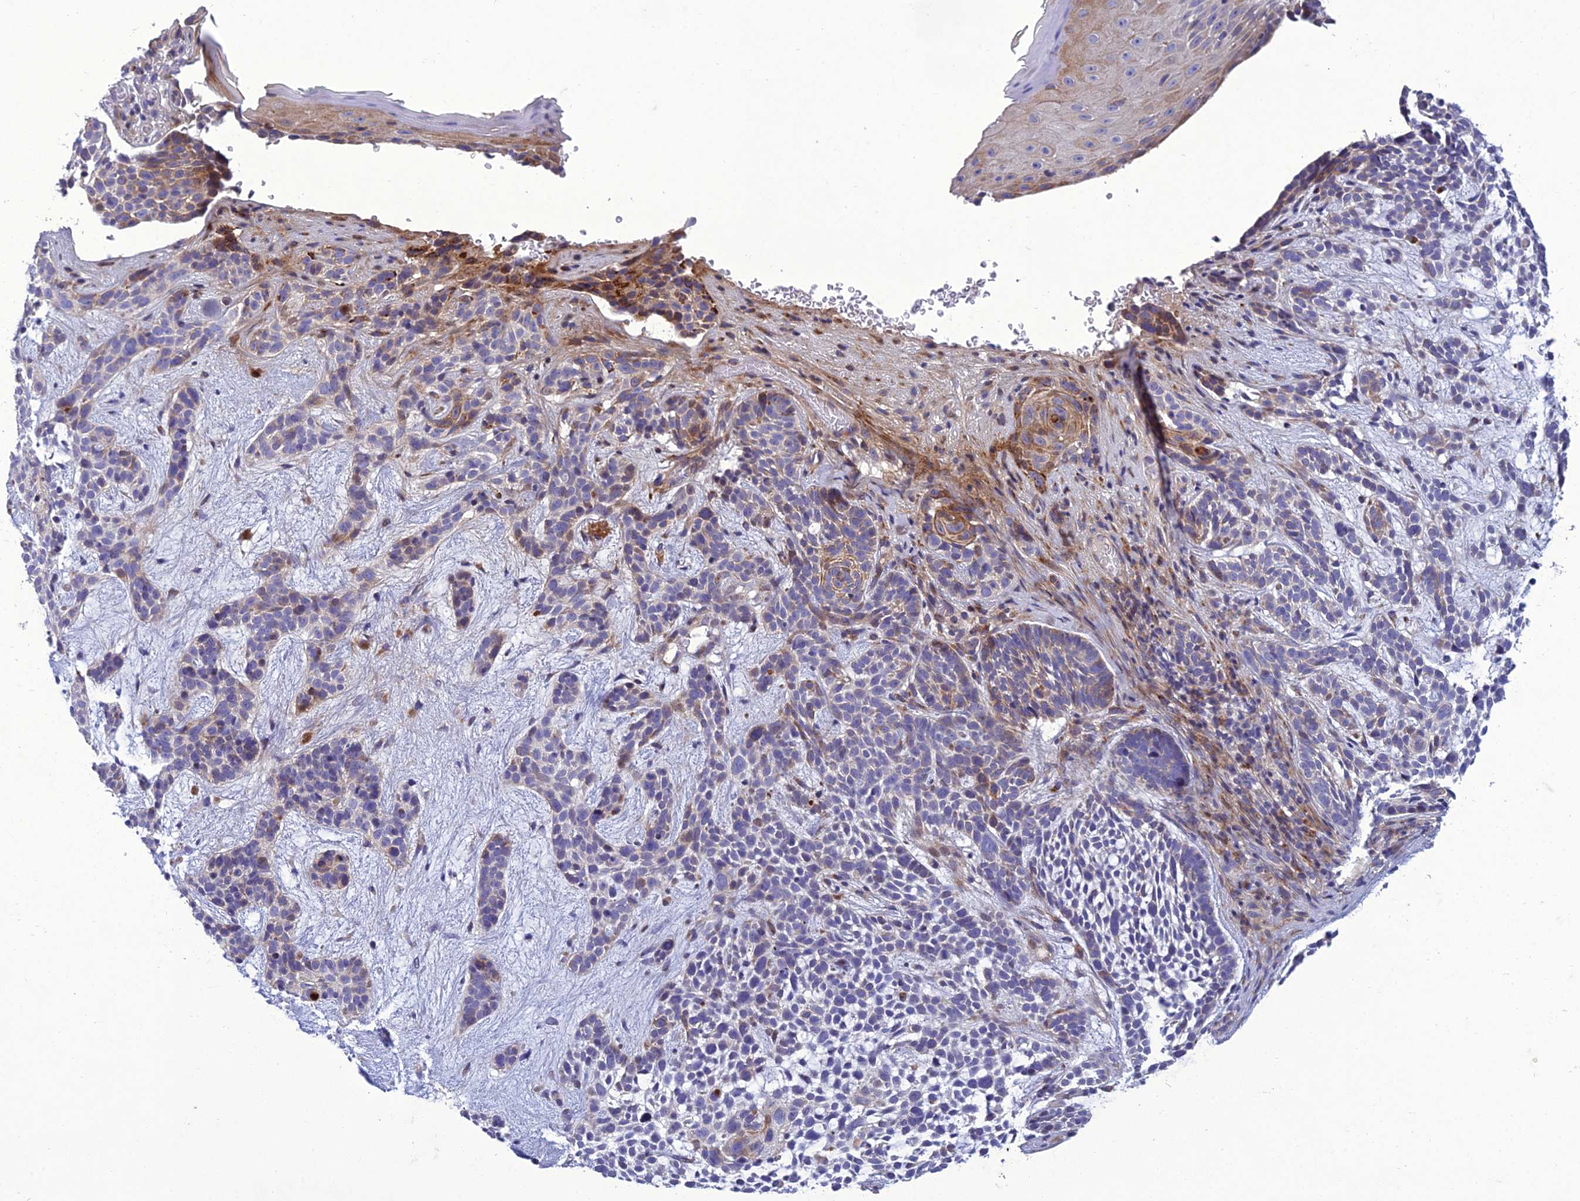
{"staining": {"intensity": "moderate", "quantity": "<25%", "location": "cytoplasmic/membranous"}, "tissue": "skin cancer", "cell_type": "Tumor cells", "image_type": "cancer", "snomed": [{"axis": "morphology", "description": "Basal cell carcinoma"}, {"axis": "topography", "description": "Skin"}], "caption": "This micrograph exhibits skin cancer stained with IHC to label a protein in brown. The cytoplasmic/membranous of tumor cells show moderate positivity for the protein. Nuclei are counter-stained blue.", "gene": "ADIPOR2", "patient": {"sex": "male", "age": 71}}